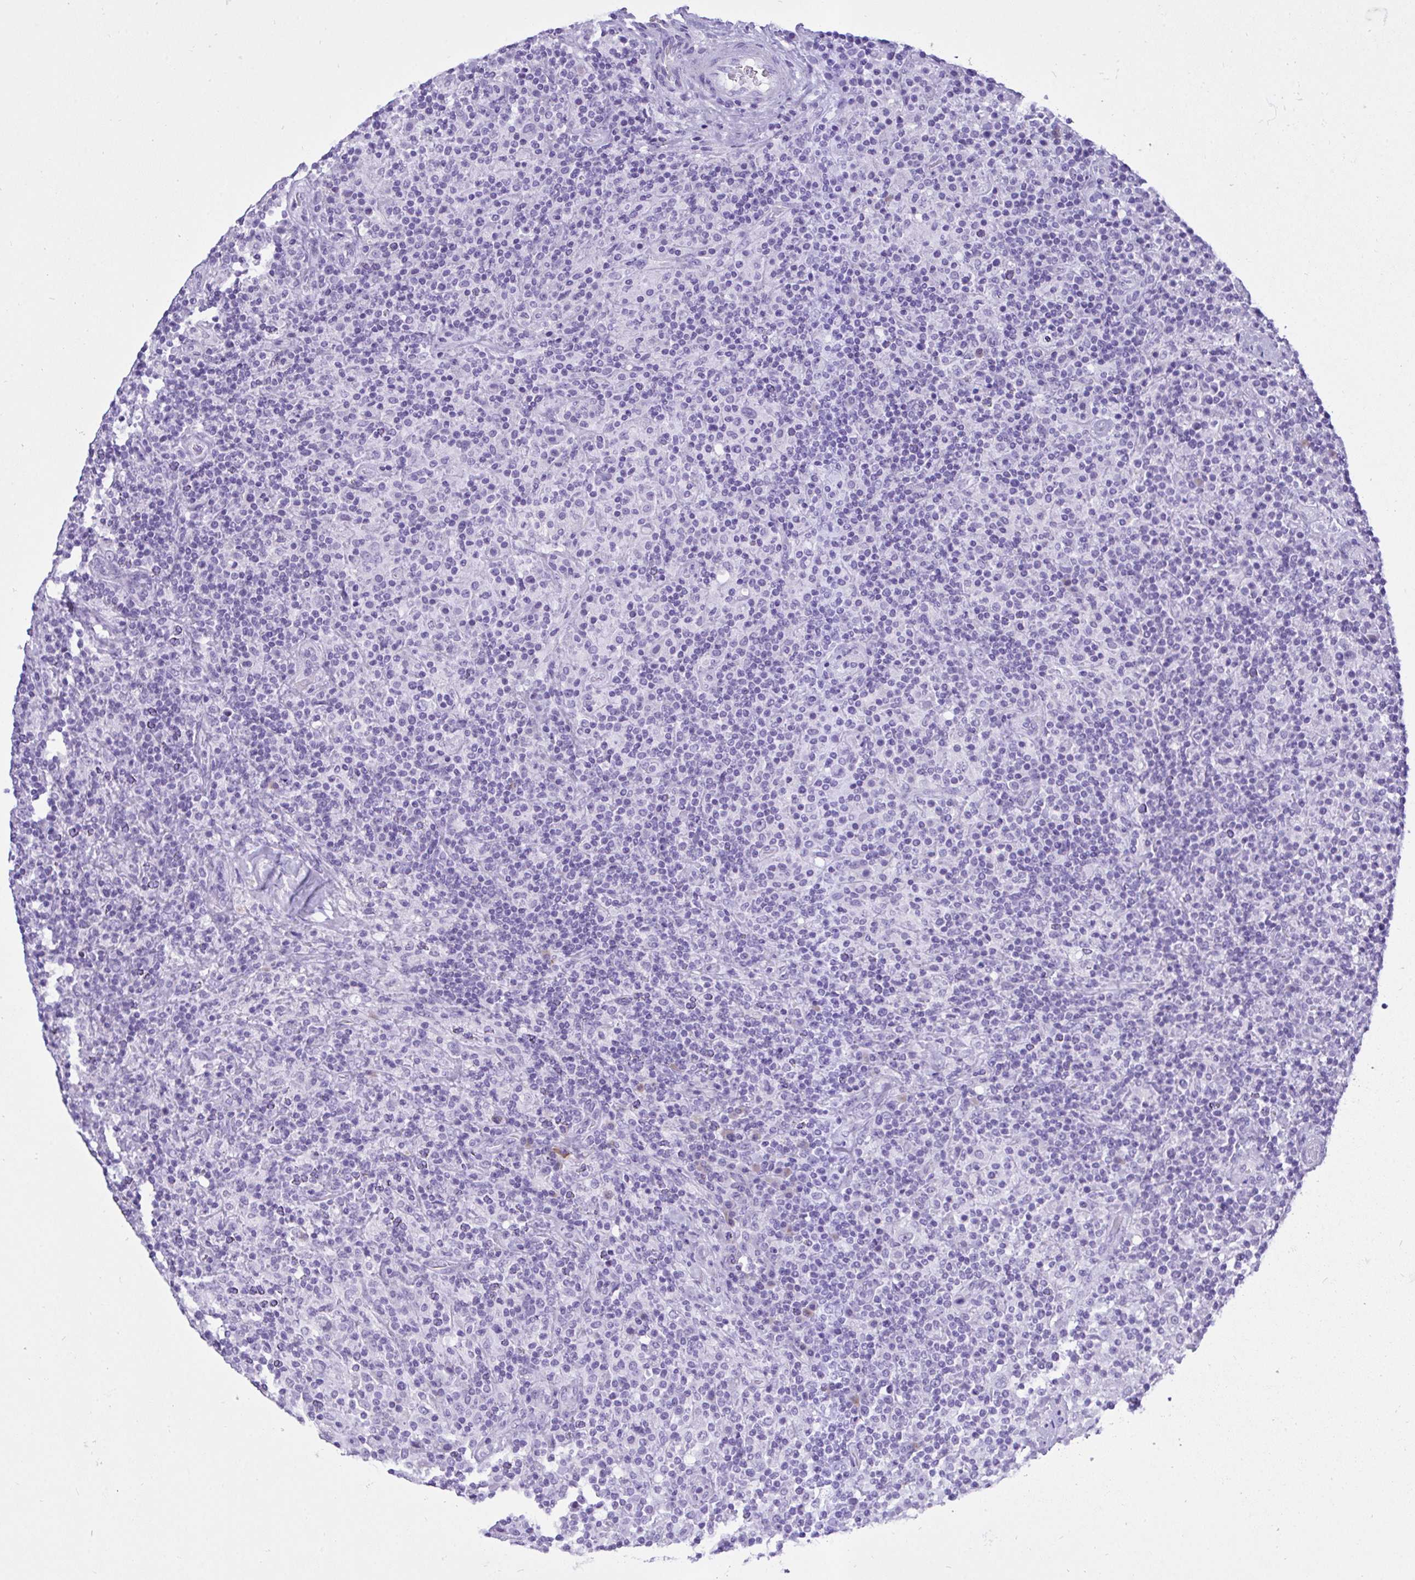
{"staining": {"intensity": "negative", "quantity": "none", "location": "none"}, "tissue": "lymphoma", "cell_type": "Tumor cells", "image_type": "cancer", "snomed": [{"axis": "morphology", "description": "Hodgkin's disease, NOS"}, {"axis": "topography", "description": "Lymph node"}], "caption": "Micrograph shows no protein expression in tumor cells of lymphoma tissue.", "gene": "AKR1D1", "patient": {"sex": "male", "age": 70}}